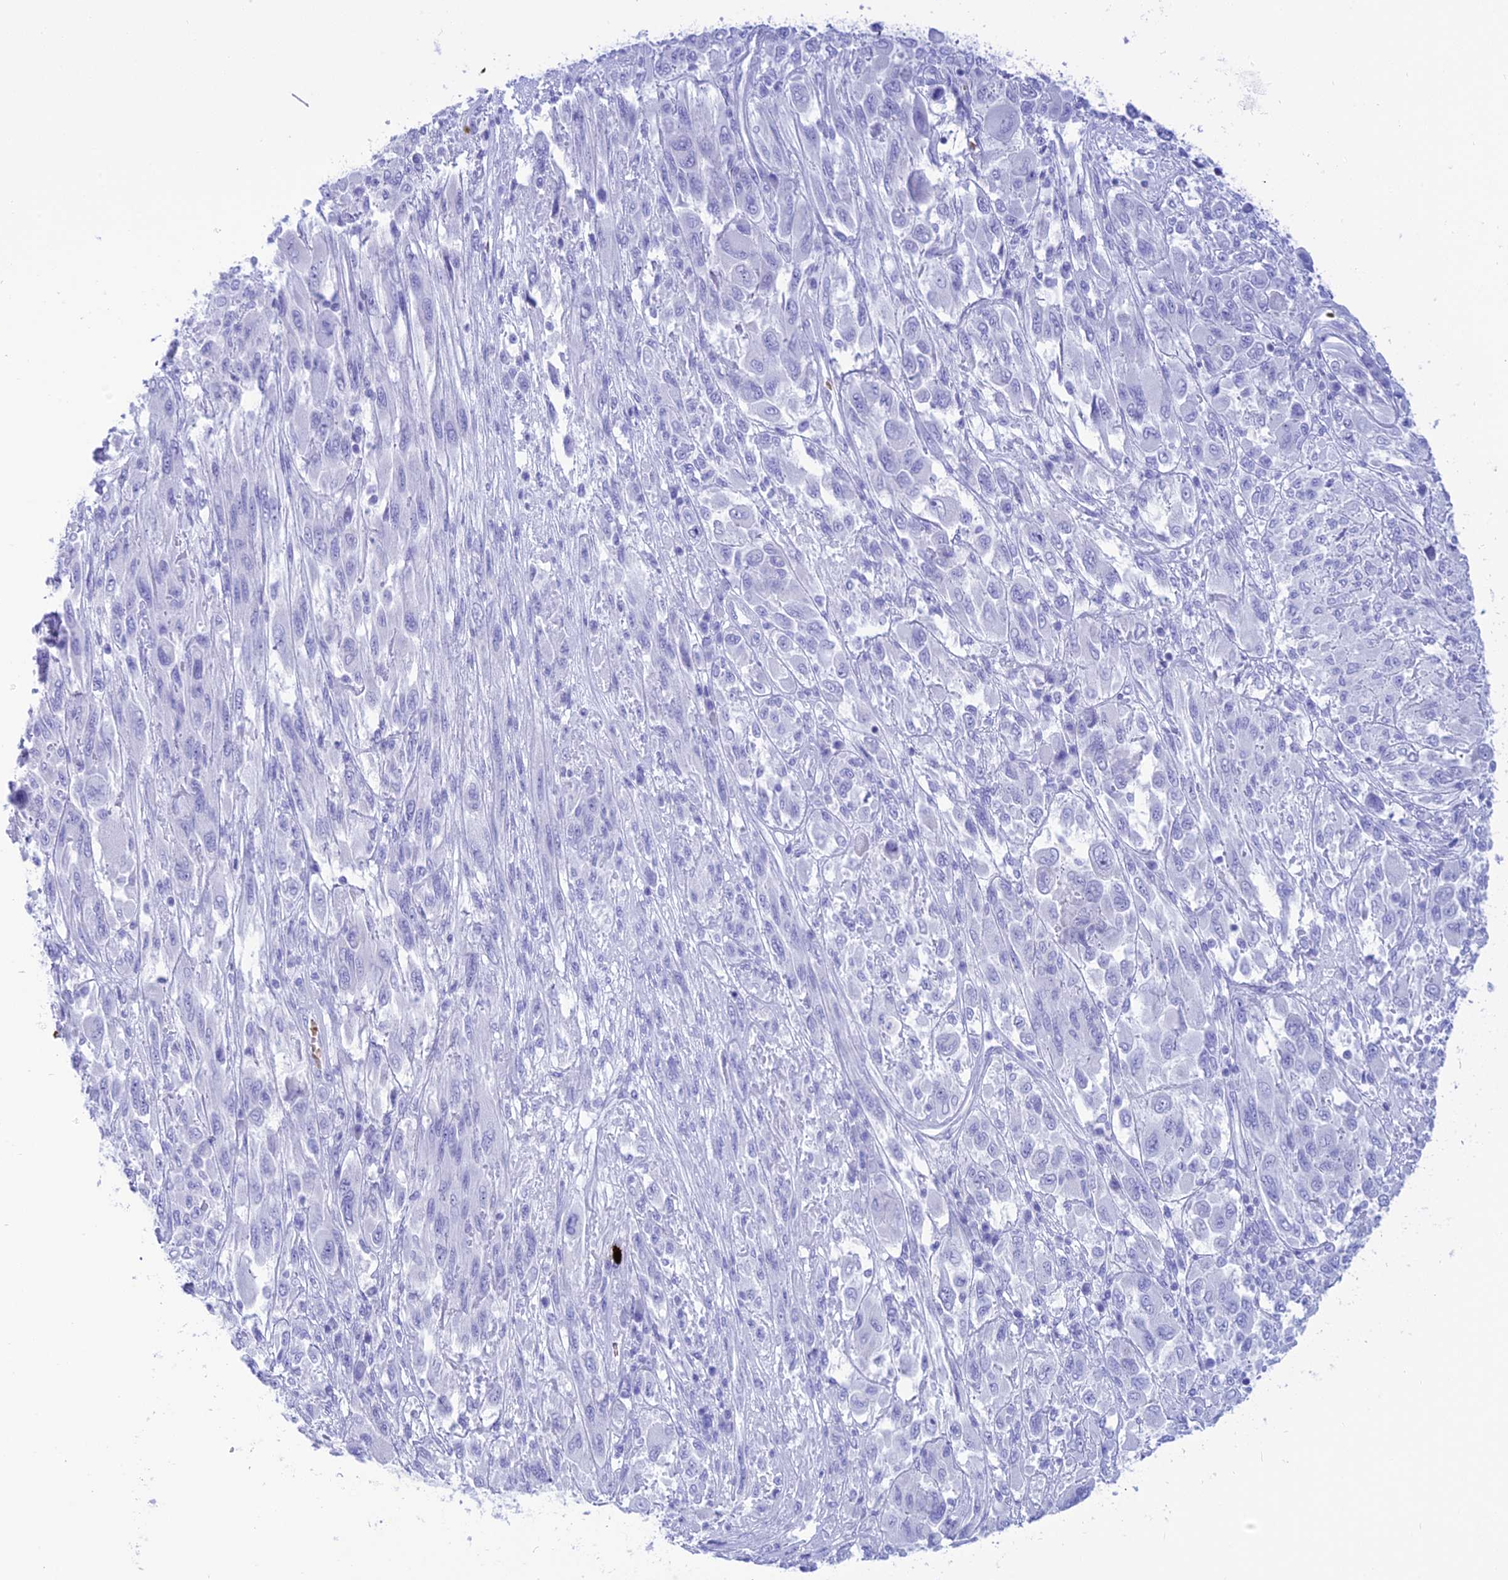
{"staining": {"intensity": "negative", "quantity": "none", "location": "none"}, "tissue": "melanoma", "cell_type": "Tumor cells", "image_type": "cancer", "snomed": [{"axis": "morphology", "description": "Malignant melanoma, NOS"}, {"axis": "topography", "description": "Skin"}], "caption": "IHC histopathology image of malignant melanoma stained for a protein (brown), which reveals no positivity in tumor cells.", "gene": "GLYATL1", "patient": {"sex": "female", "age": 91}}